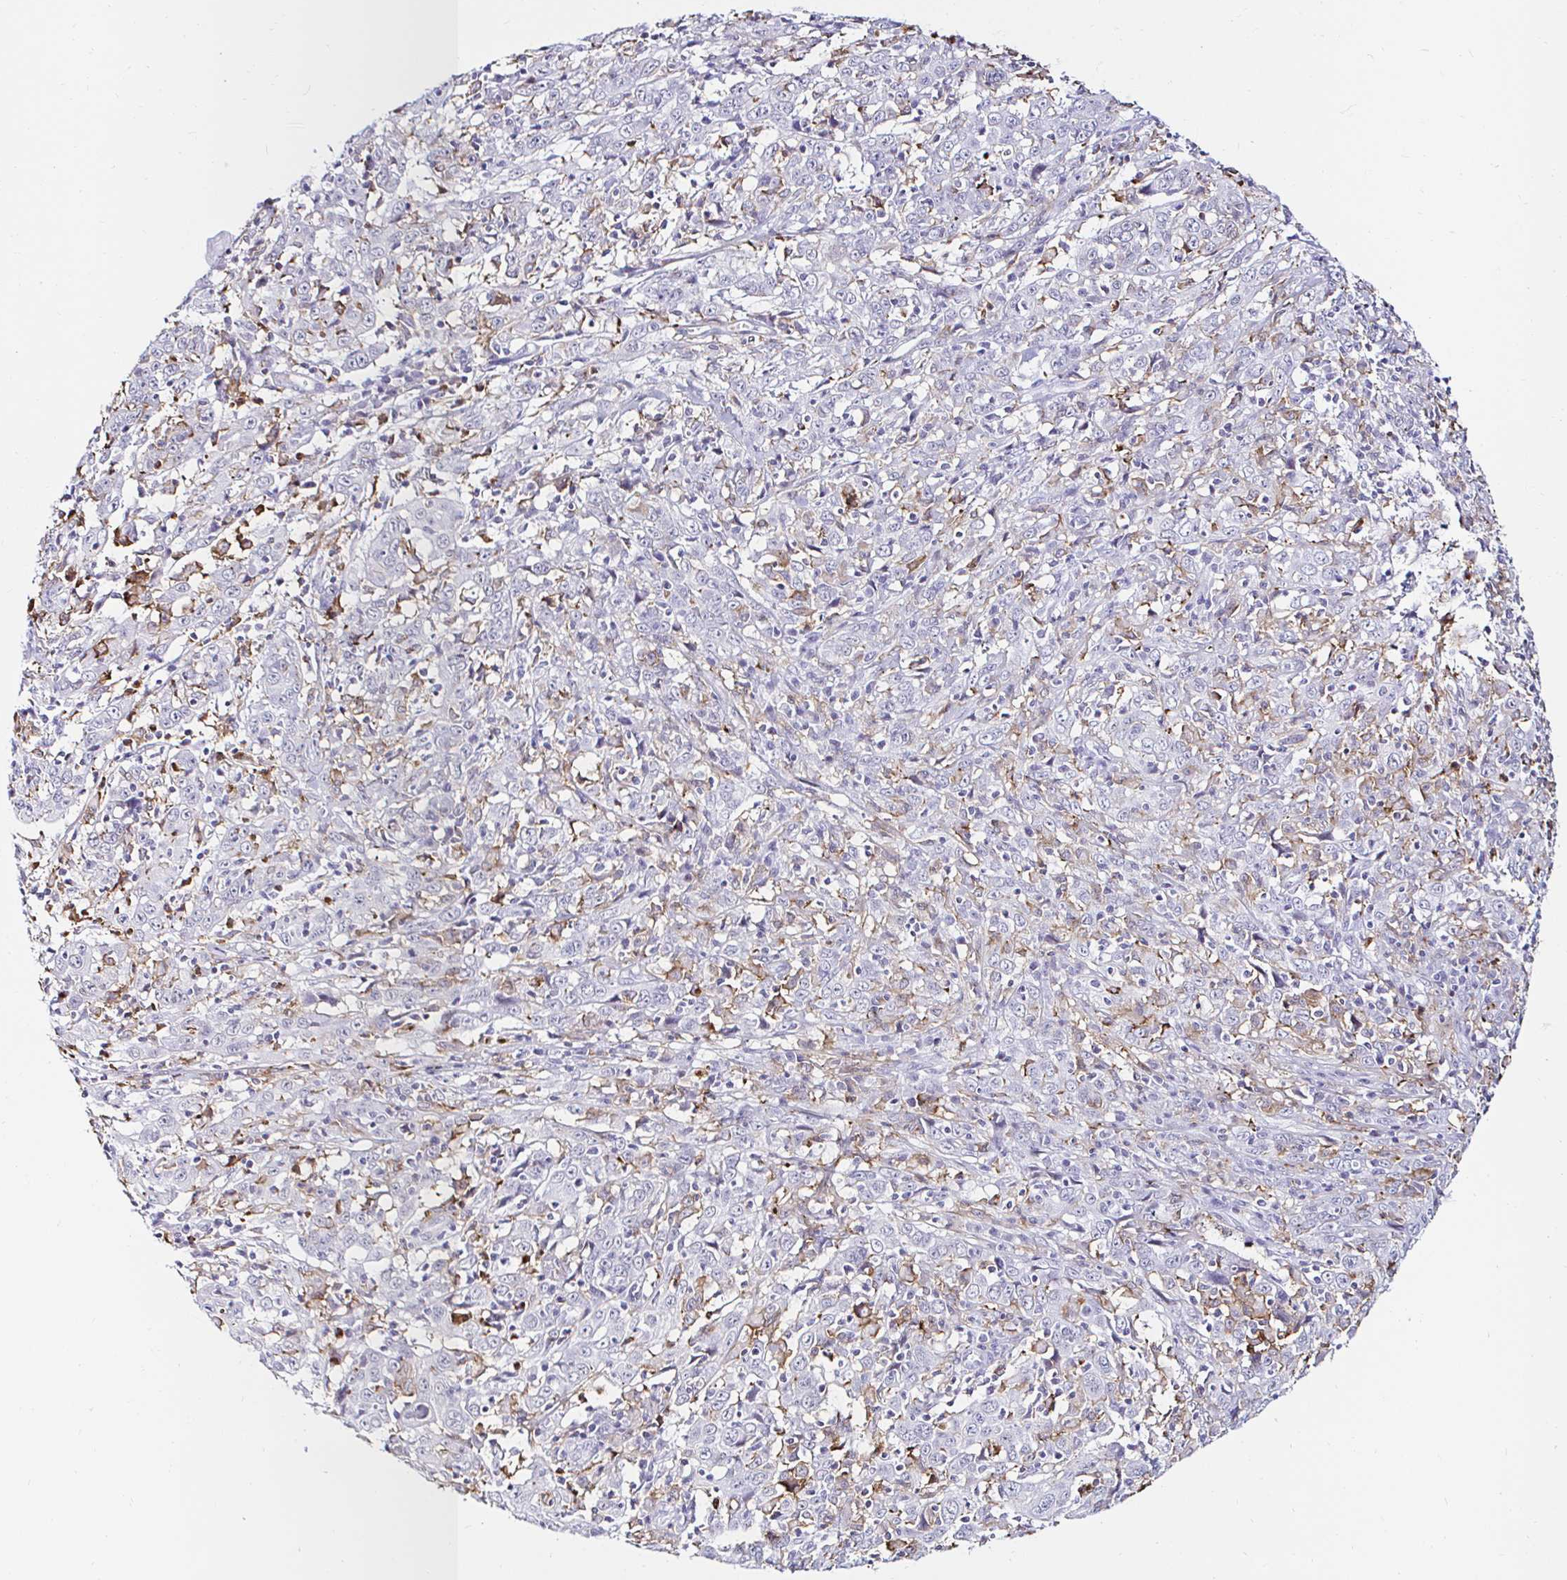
{"staining": {"intensity": "negative", "quantity": "none", "location": "none"}, "tissue": "cervical cancer", "cell_type": "Tumor cells", "image_type": "cancer", "snomed": [{"axis": "morphology", "description": "Squamous cell carcinoma, NOS"}, {"axis": "topography", "description": "Cervix"}], "caption": "DAB immunohistochemical staining of cervical squamous cell carcinoma shows no significant expression in tumor cells.", "gene": "CYBB", "patient": {"sex": "female", "age": 46}}